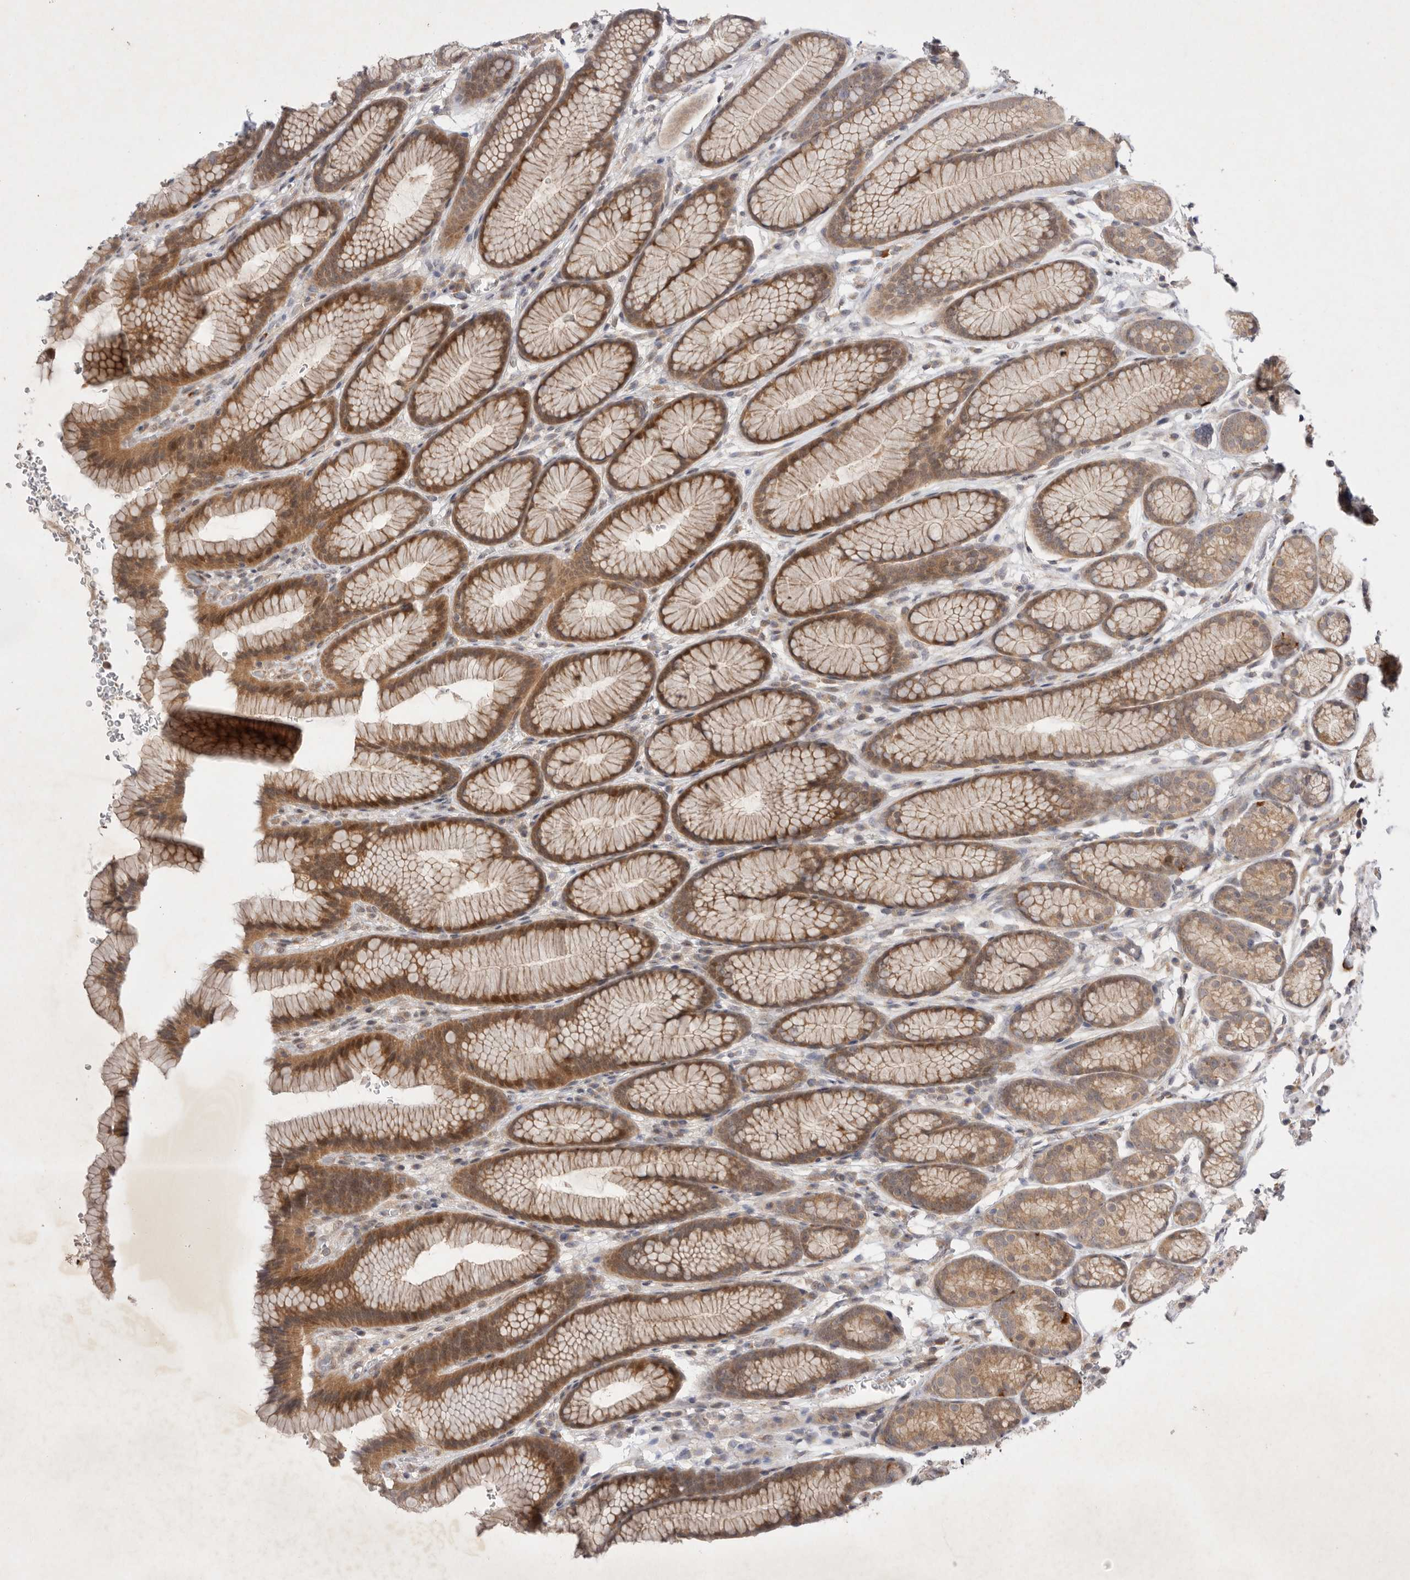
{"staining": {"intensity": "moderate", "quantity": ">75%", "location": "cytoplasmic/membranous"}, "tissue": "stomach", "cell_type": "Glandular cells", "image_type": "normal", "snomed": [{"axis": "morphology", "description": "Normal tissue, NOS"}, {"axis": "topography", "description": "Stomach"}], "caption": "Immunohistochemistry photomicrograph of unremarkable stomach: stomach stained using immunohistochemistry displays medium levels of moderate protein expression localized specifically in the cytoplasmic/membranous of glandular cells, appearing as a cytoplasmic/membranous brown color.", "gene": "PTPDC1", "patient": {"sex": "male", "age": 42}}